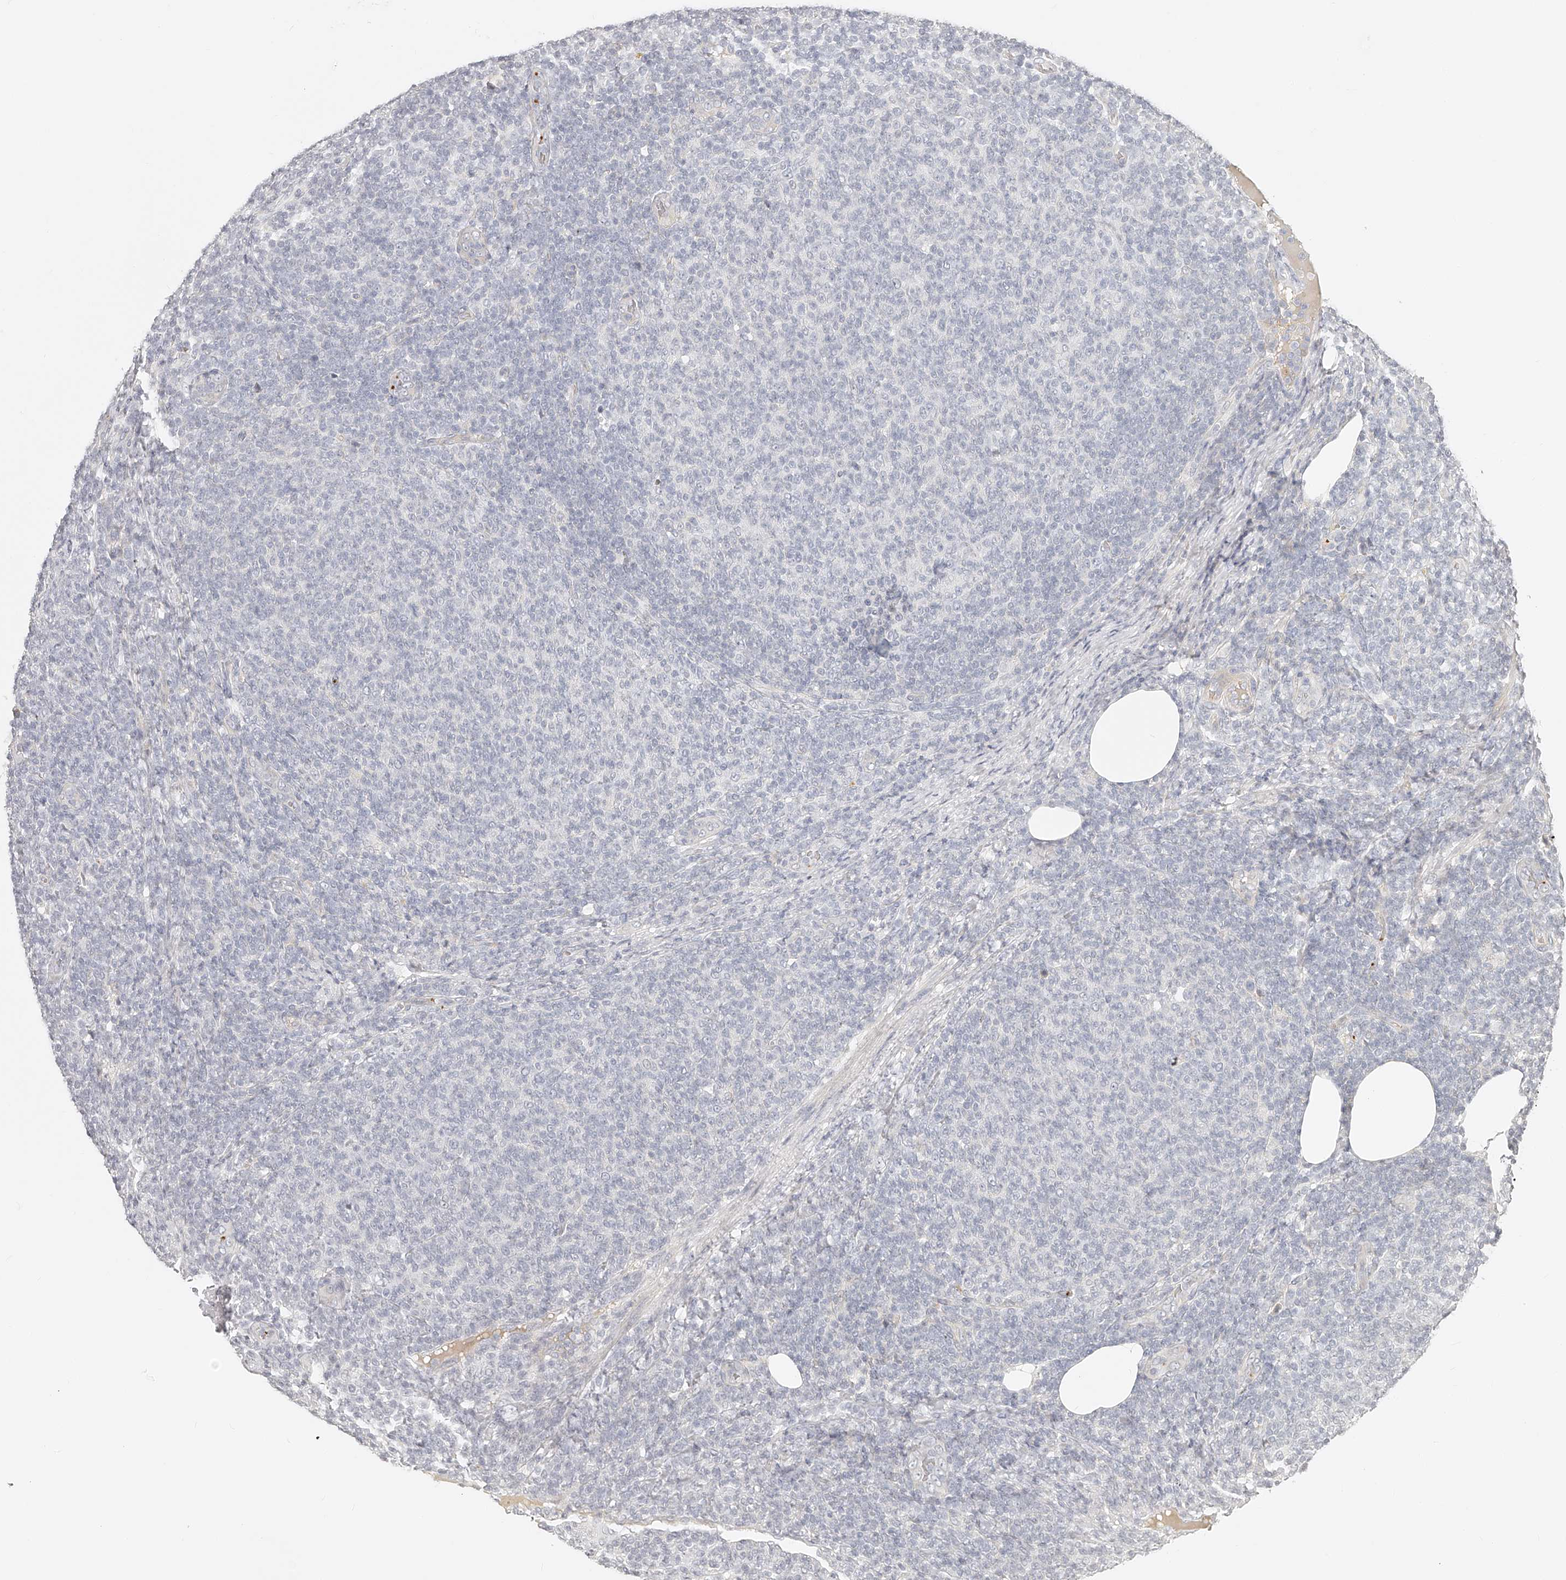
{"staining": {"intensity": "negative", "quantity": "none", "location": "none"}, "tissue": "lymphoma", "cell_type": "Tumor cells", "image_type": "cancer", "snomed": [{"axis": "morphology", "description": "Malignant lymphoma, non-Hodgkin's type, Low grade"}, {"axis": "topography", "description": "Lymph node"}], "caption": "This image is of lymphoma stained with immunohistochemistry (IHC) to label a protein in brown with the nuclei are counter-stained blue. There is no positivity in tumor cells.", "gene": "ITGB3", "patient": {"sex": "male", "age": 66}}